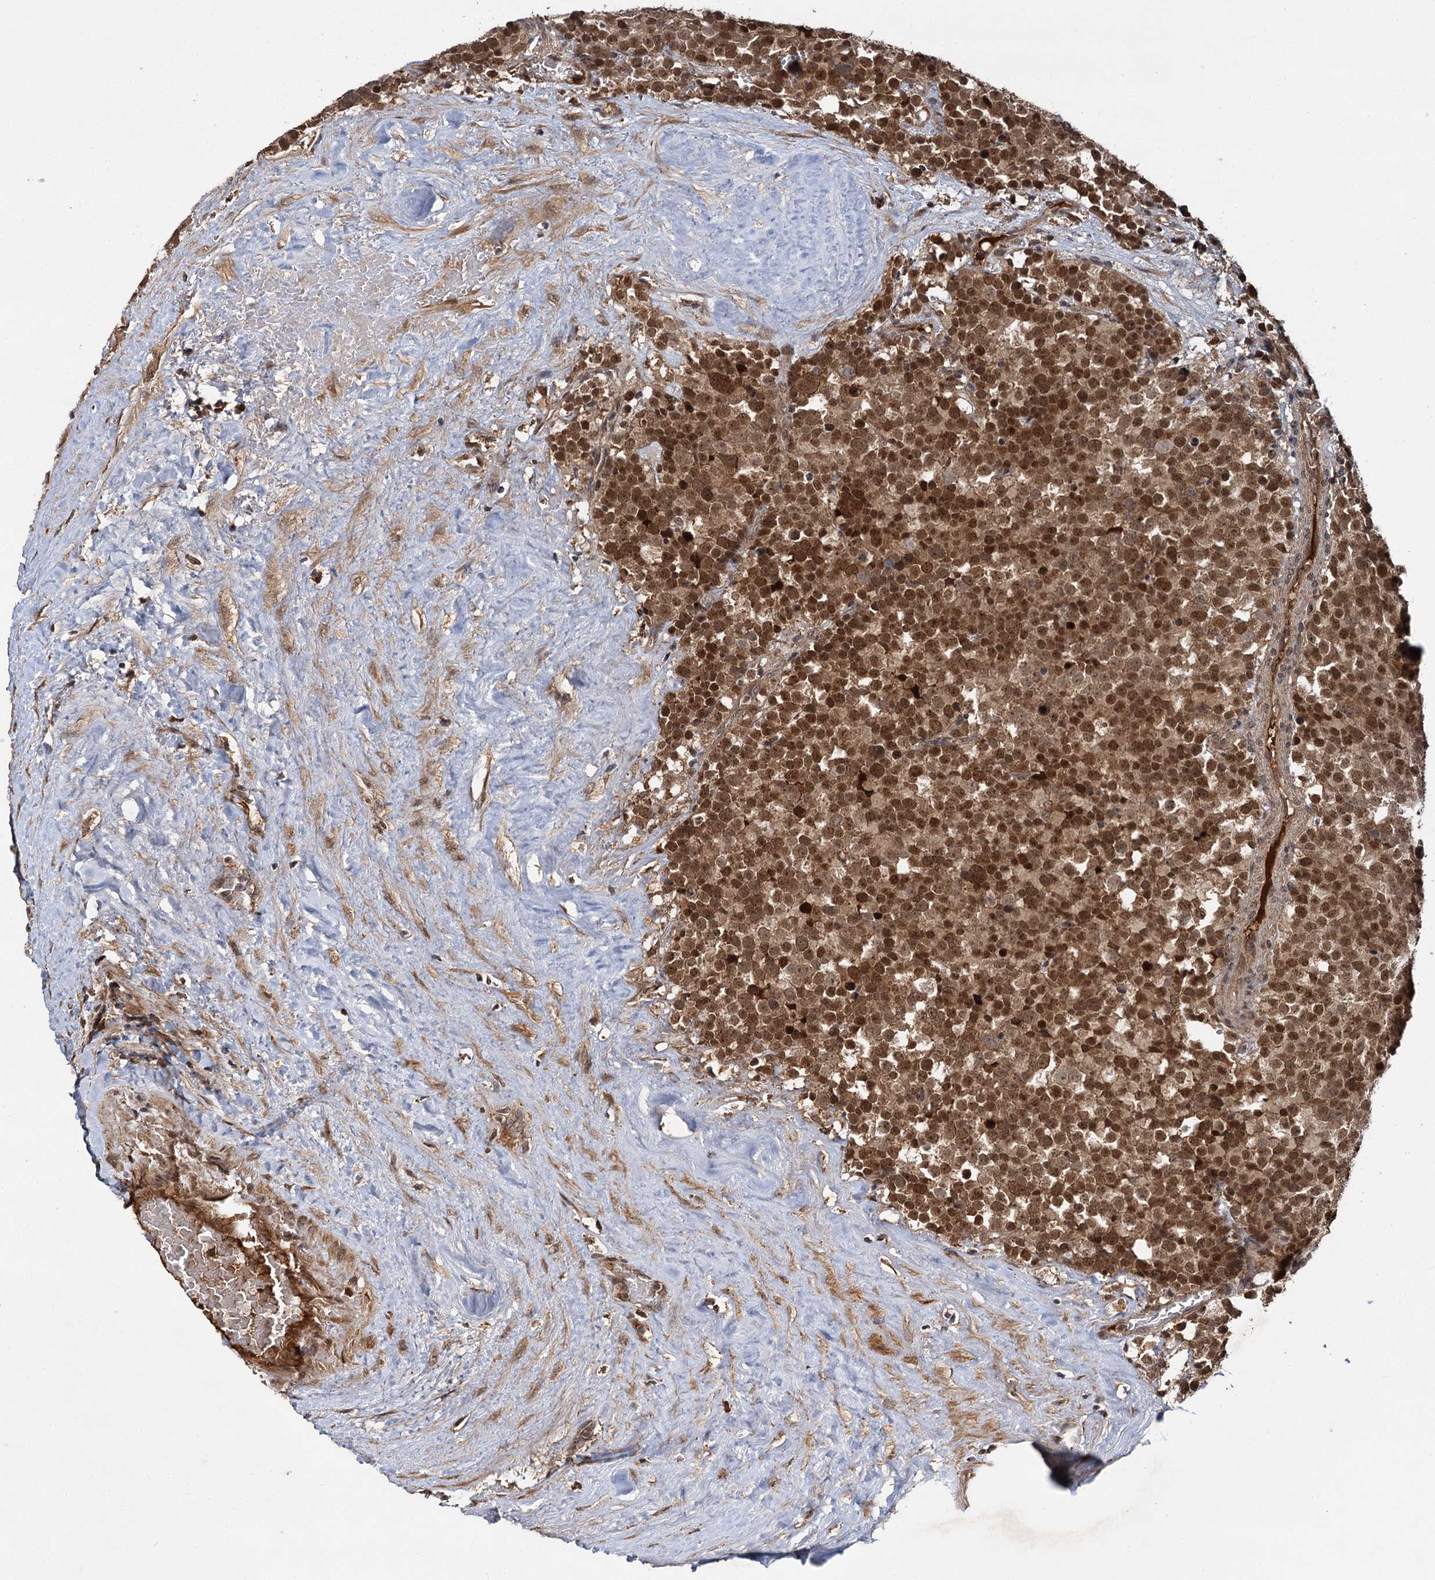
{"staining": {"intensity": "moderate", "quantity": ">75%", "location": "cytoplasmic/membranous,nuclear"}, "tissue": "testis cancer", "cell_type": "Tumor cells", "image_type": "cancer", "snomed": [{"axis": "morphology", "description": "Seminoma, NOS"}, {"axis": "topography", "description": "Testis"}], "caption": "Protein analysis of seminoma (testis) tissue demonstrates moderate cytoplasmic/membranous and nuclear staining in about >75% of tumor cells. The protein of interest is stained brown, and the nuclei are stained in blue (DAB (3,3'-diaminobenzidine) IHC with brightfield microscopy, high magnification).", "gene": "MBD6", "patient": {"sex": "male", "age": 71}}